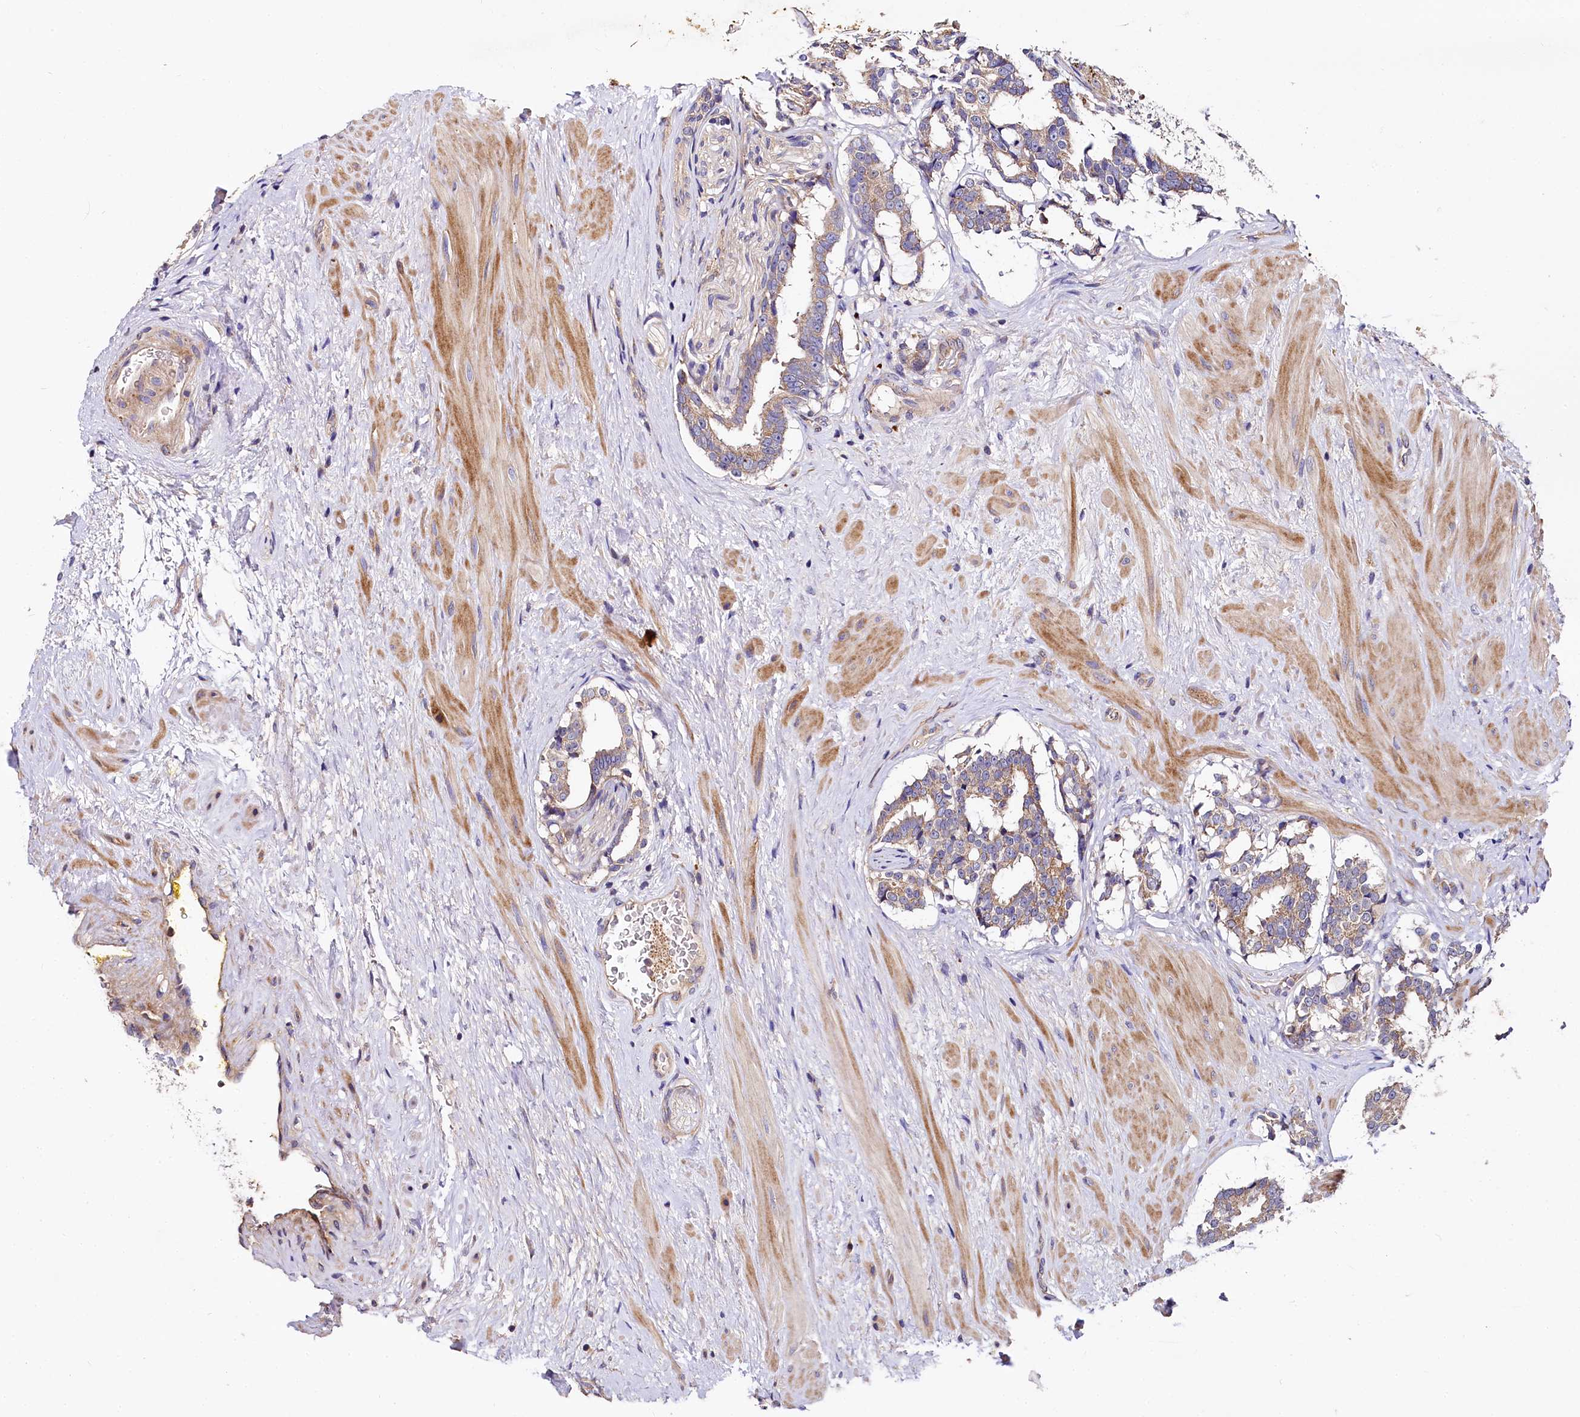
{"staining": {"intensity": "moderate", "quantity": ">75%", "location": "cytoplasmic/membranous"}, "tissue": "prostate cancer", "cell_type": "Tumor cells", "image_type": "cancer", "snomed": [{"axis": "morphology", "description": "Adenocarcinoma, High grade"}, {"axis": "topography", "description": "Prostate"}], "caption": "This micrograph exhibits IHC staining of prostate cancer (high-grade adenocarcinoma), with medium moderate cytoplasmic/membranous expression in approximately >75% of tumor cells.", "gene": "SPRYD3", "patient": {"sex": "male", "age": 58}}